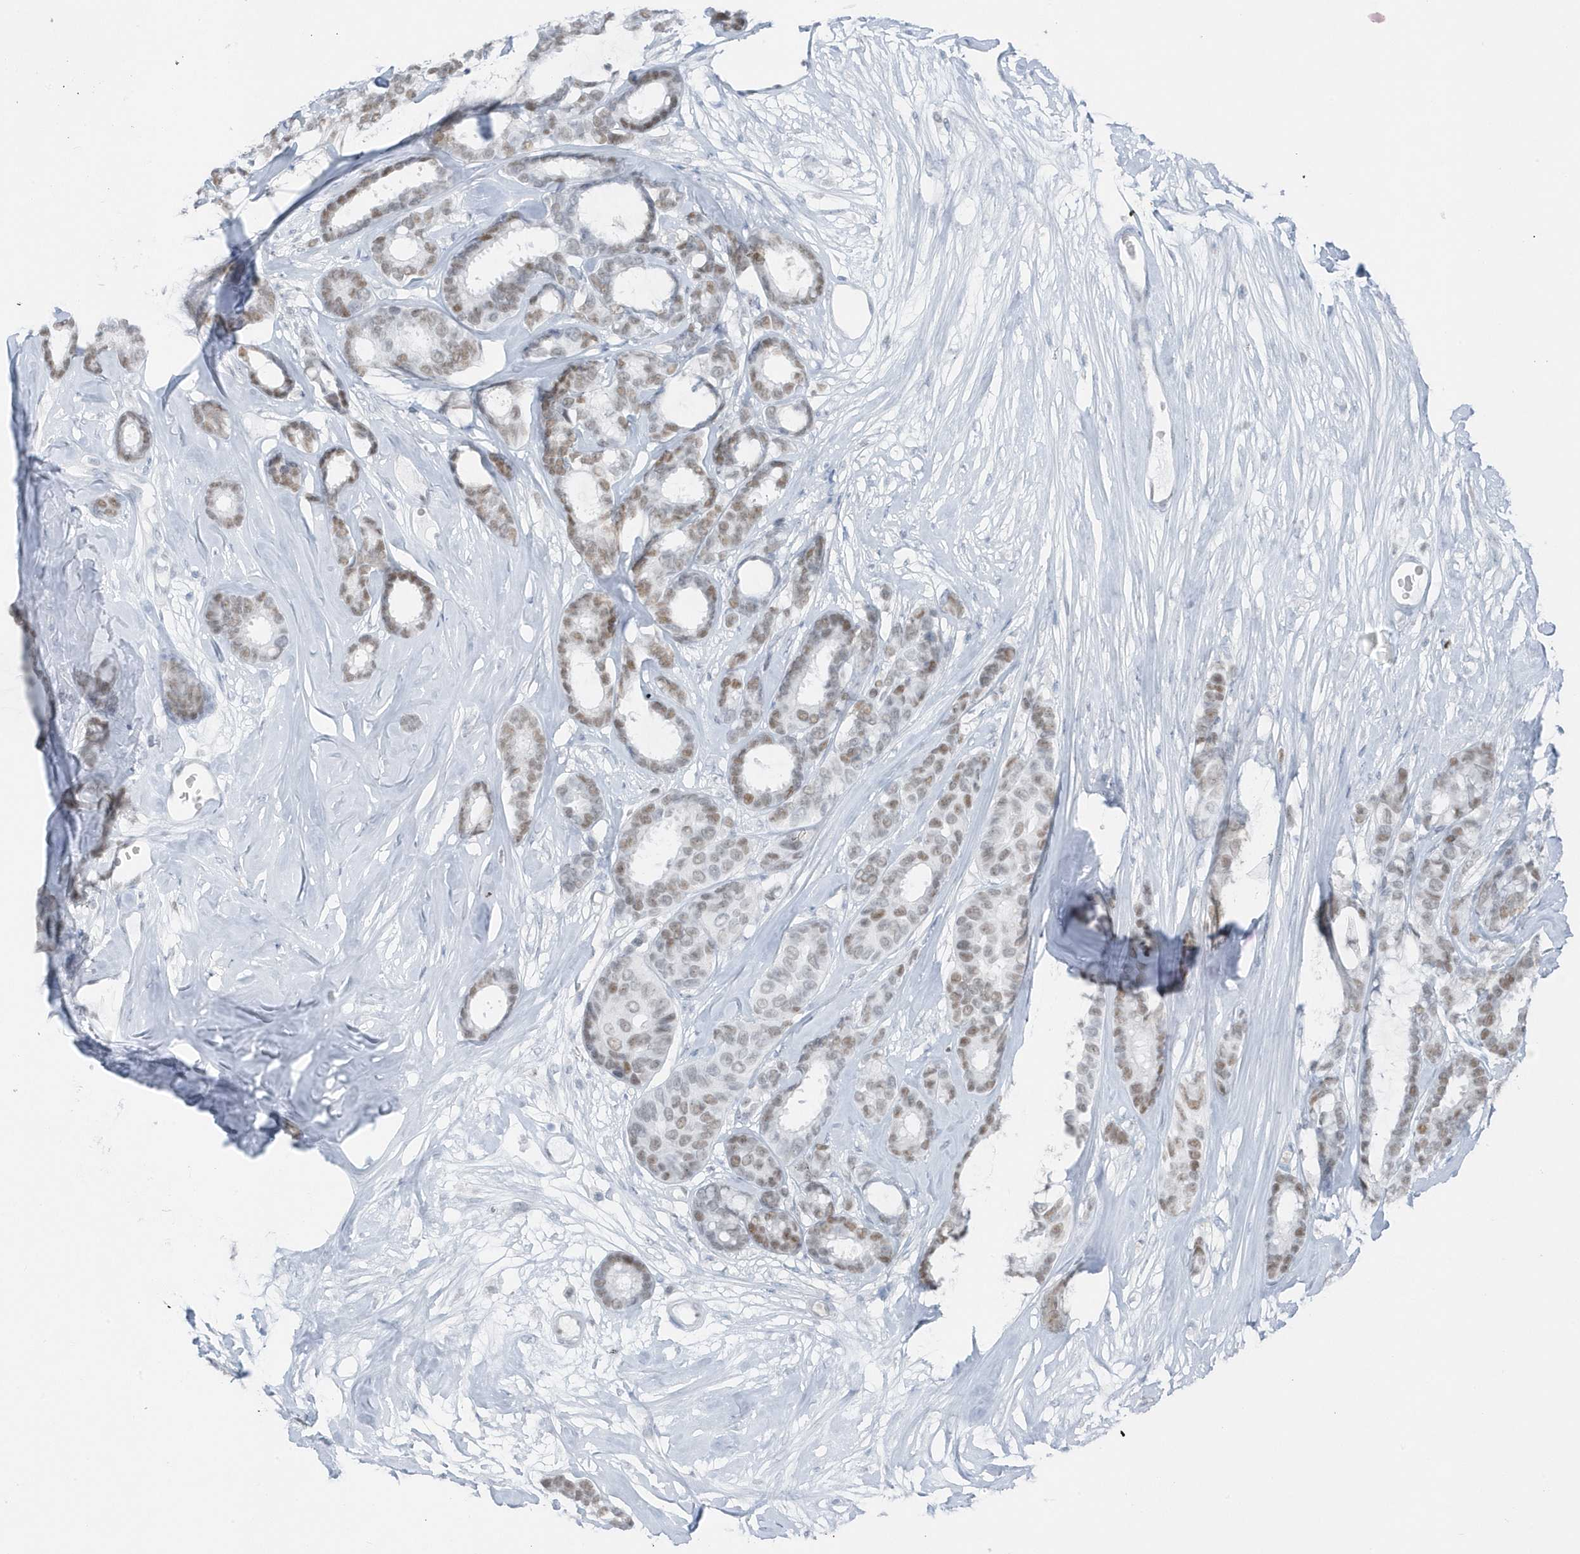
{"staining": {"intensity": "moderate", "quantity": "<25%", "location": "nuclear"}, "tissue": "breast cancer", "cell_type": "Tumor cells", "image_type": "cancer", "snomed": [{"axis": "morphology", "description": "Duct carcinoma"}, {"axis": "topography", "description": "Breast"}], "caption": "Human breast cancer stained for a protein (brown) reveals moderate nuclear positive staining in approximately <25% of tumor cells.", "gene": "SMIM34", "patient": {"sex": "female", "age": 87}}